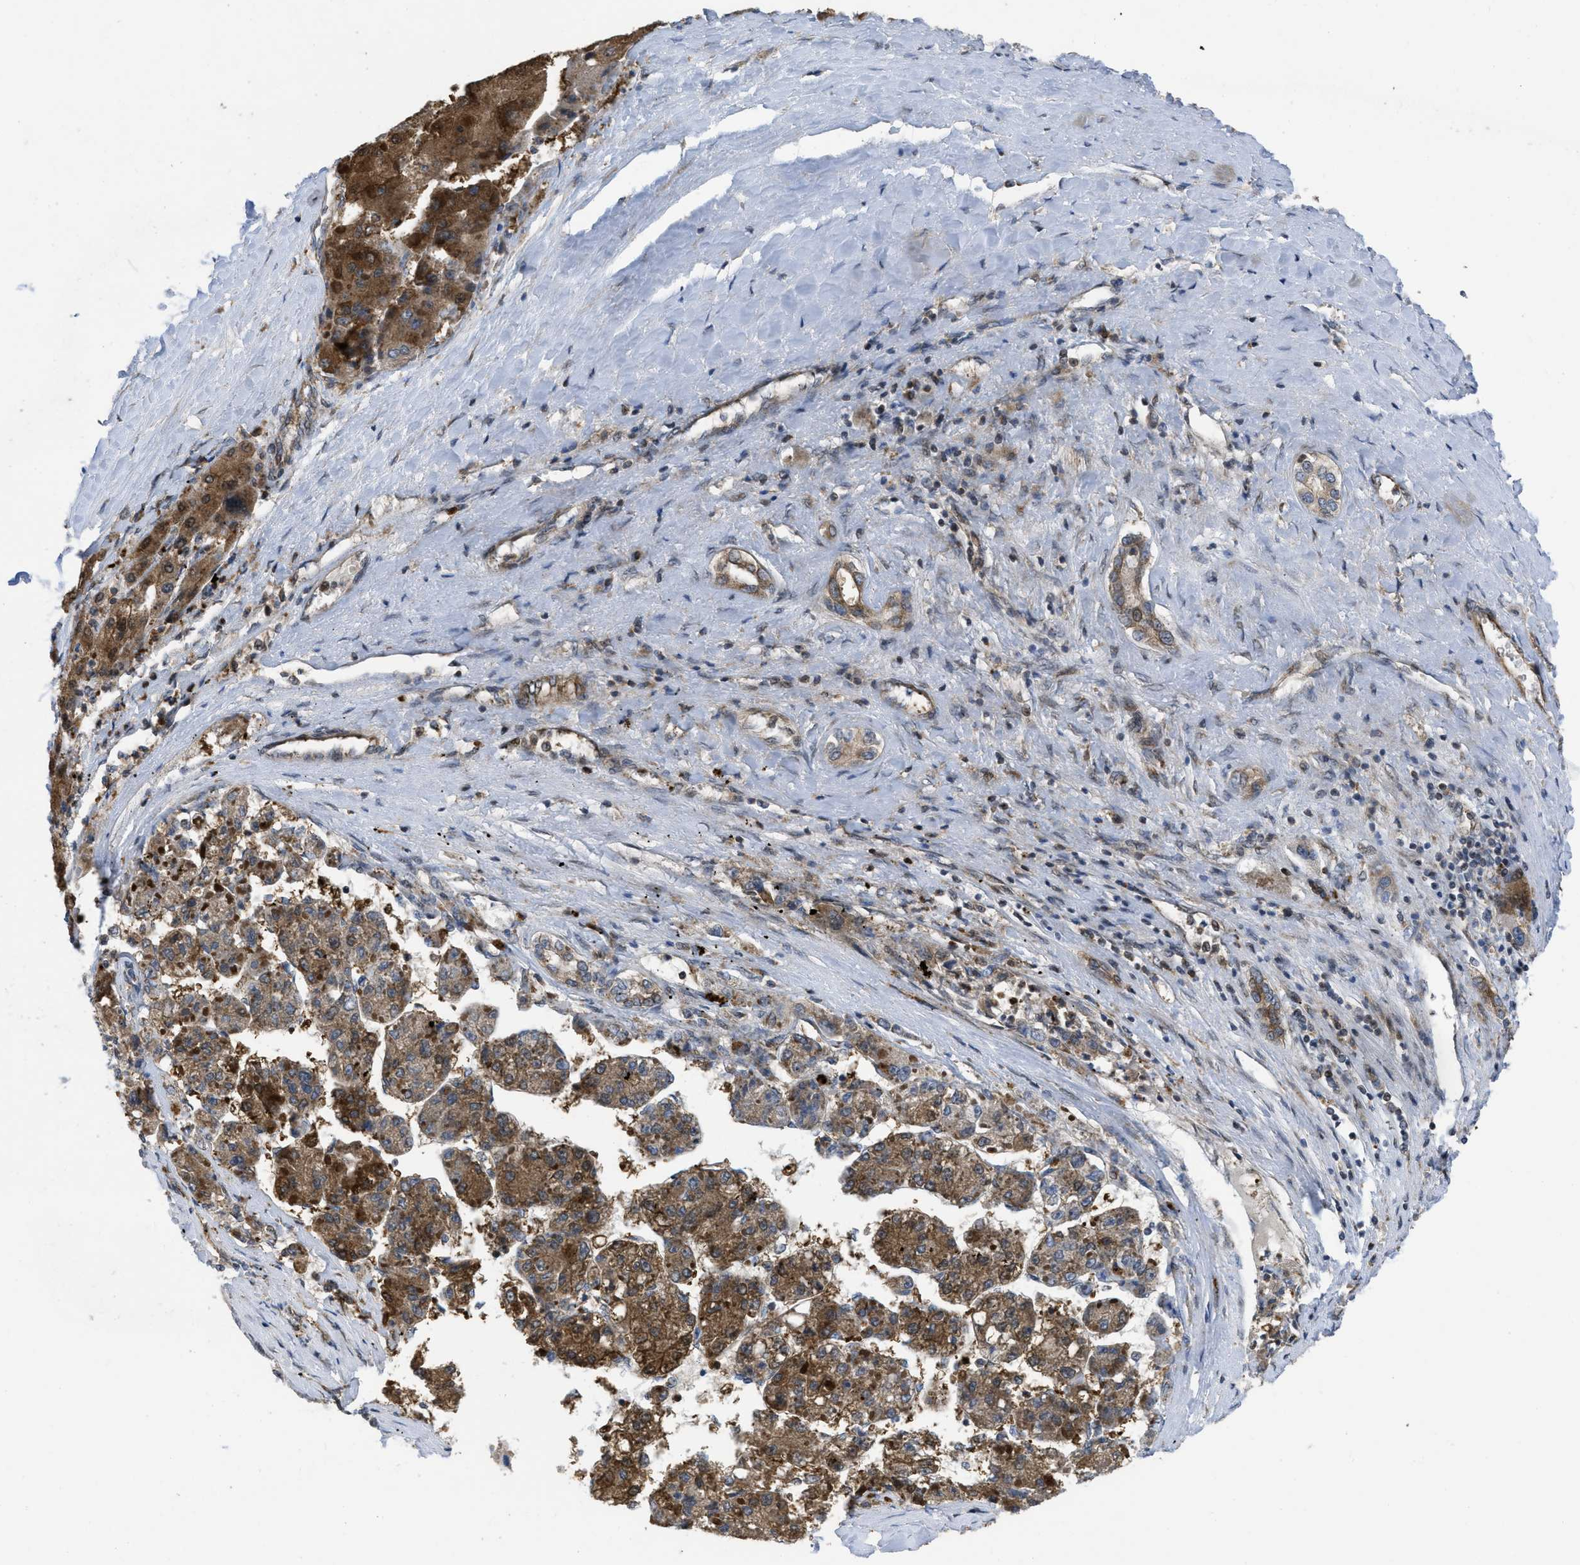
{"staining": {"intensity": "moderate", "quantity": ">75%", "location": "cytoplasmic/membranous"}, "tissue": "liver cancer", "cell_type": "Tumor cells", "image_type": "cancer", "snomed": [{"axis": "morphology", "description": "Carcinoma, Hepatocellular, NOS"}, {"axis": "topography", "description": "Liver"}], "caption": "DAB (3,3'-diaminobenzidine) immunohistochemical staining of human liver hepatocellular carcinoma demonstrates moderate cytoplasmic/membranous protein positivity in approximately >75% of tumor cells.", "gene": "PPP2CB", "patient": {"sex": "female", "age": 73}}